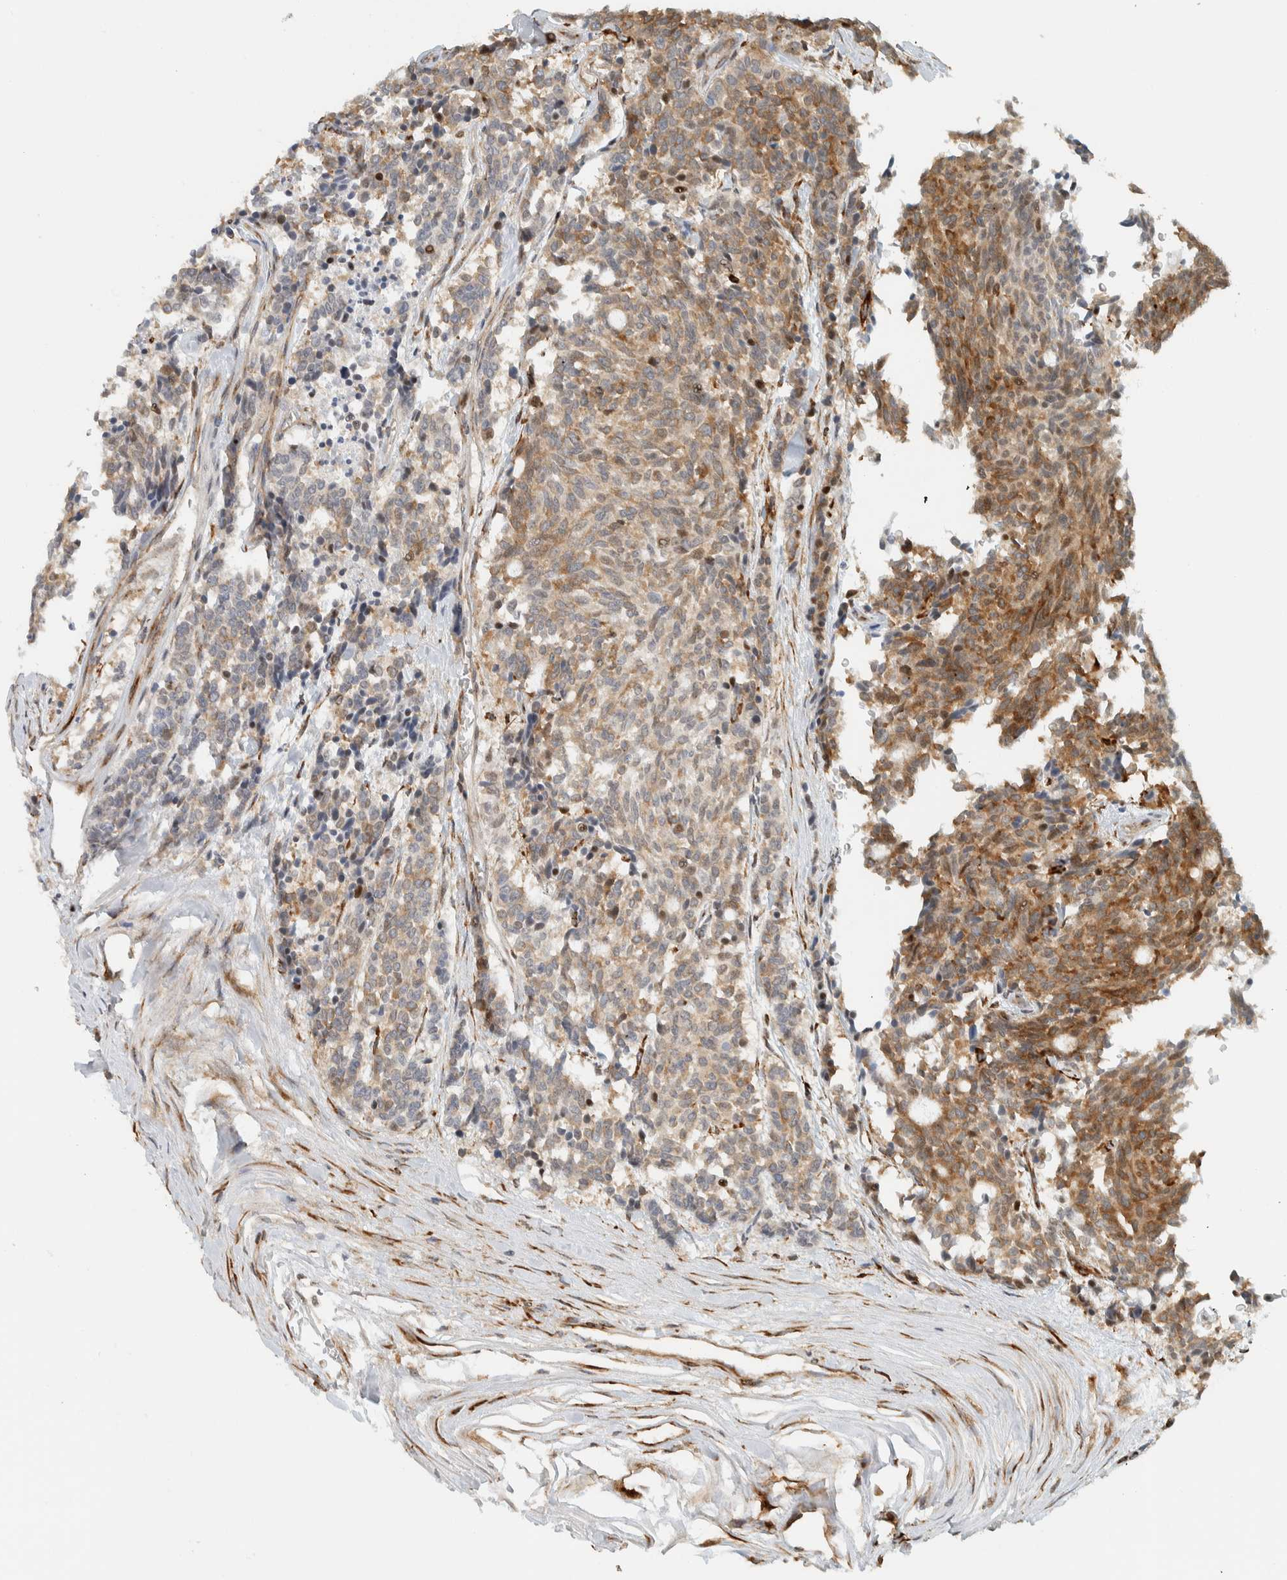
{"staining": {"intensity": "moderate", "quantity": ">75%", "location": "cytoplasmic/membranous"}, "tissue": "carcinoid", "cell_type": "Tumor cells", "image_type": "cancer", "snomed": [{"axis": "morphology", "description": "Carcinoid, malignant, NOS"}, {"axis": "topography", "description": "Pancreas"}], "caption": "DAB immunohistochemical staining of human carcinoid exhibits moderate cytoplasmic/membranous protein expression in approximately >75% of tumor cells. The staining was performed using DAB (3,3'-diaminobenzidine) to visualize the protein expression in brown, while the nuclei were stained in blue with hematoxylin (Magnification: 20x).", "gene": "LLGL2", "patient": {"sex": "female", "age": 54}}